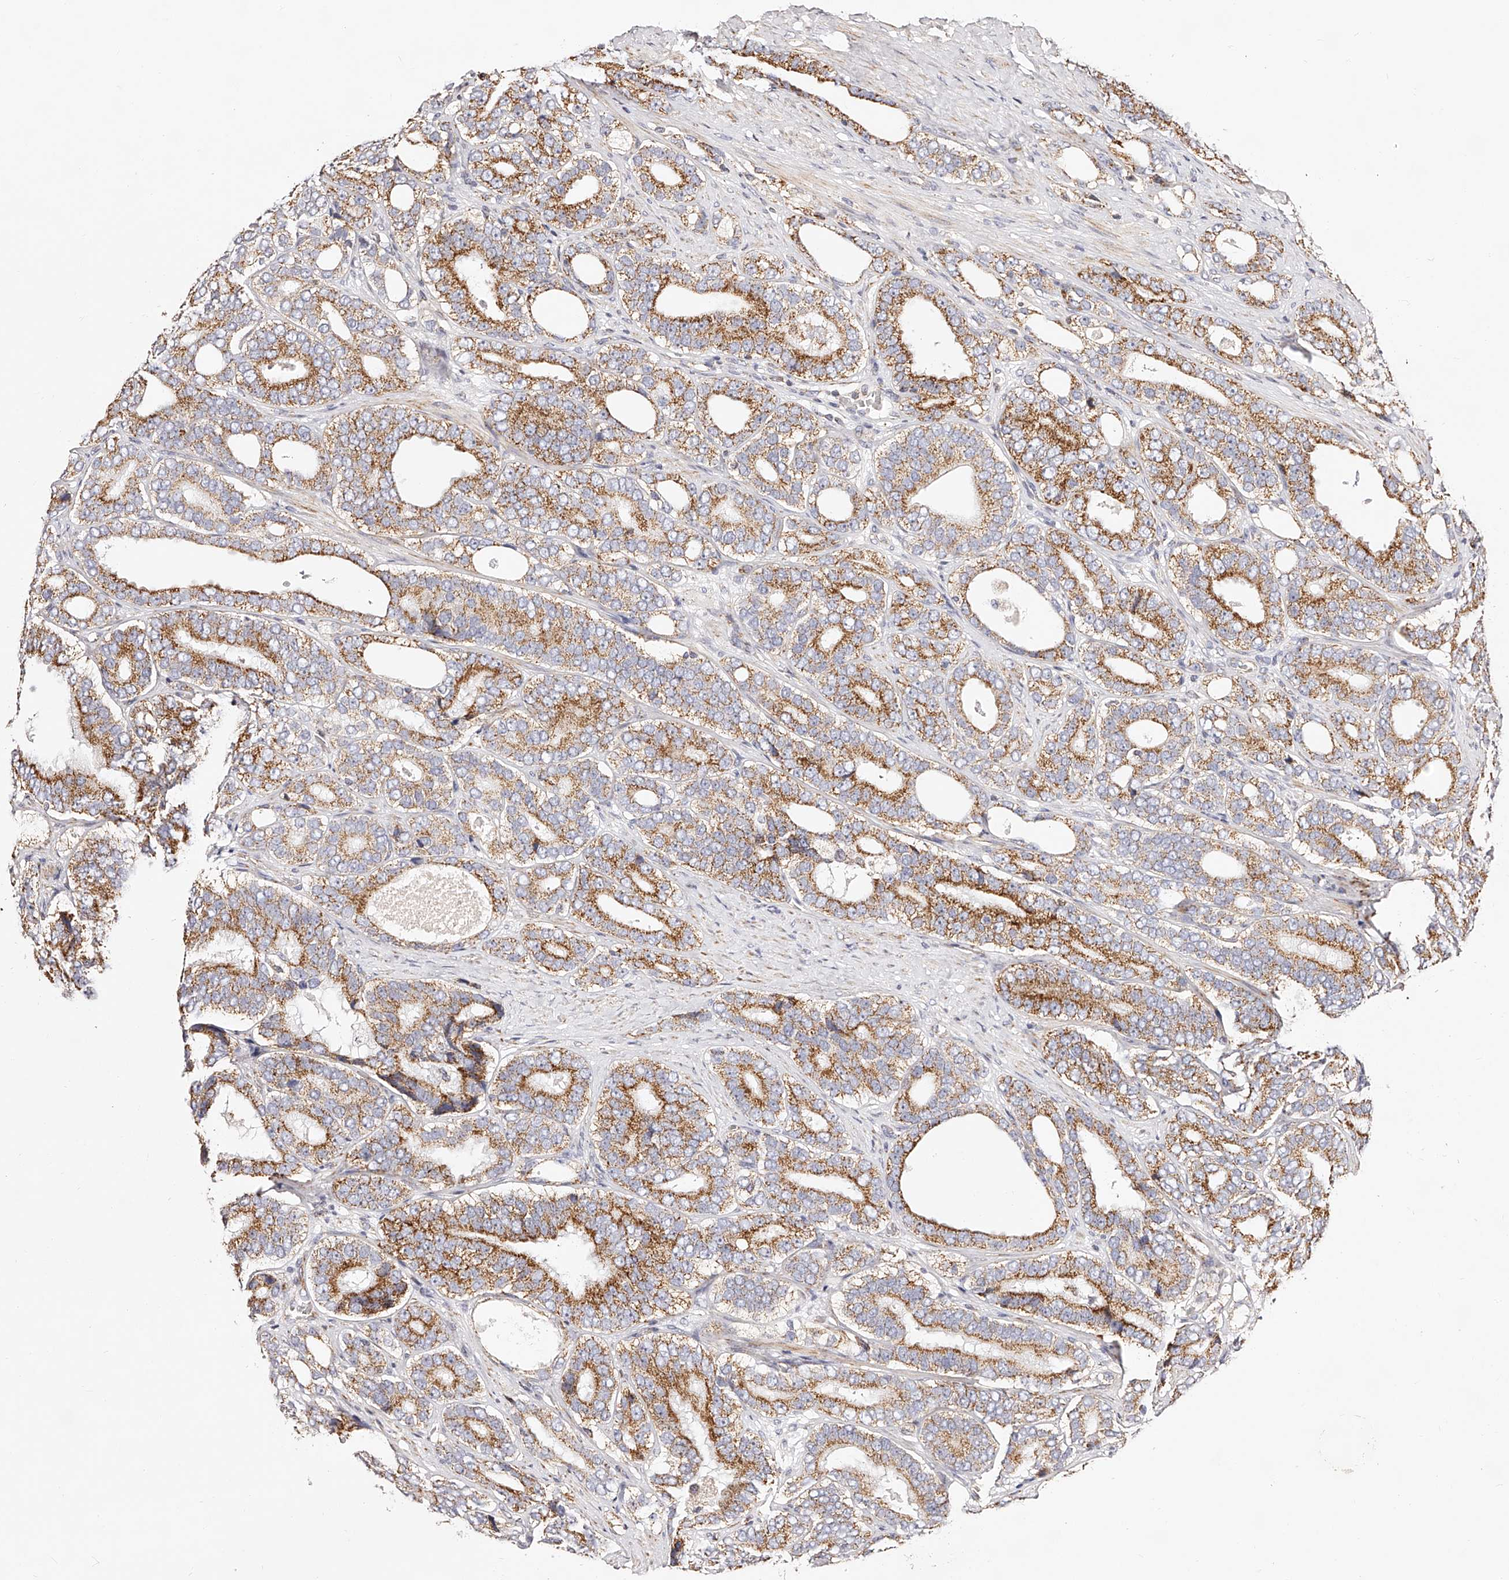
{"staining": {"intensity": "moderate", "quantity": ">75%", "location": "cytoplasmic/membranous"}, "tissue": "prostate cancer", "cell_type": "Tumor cells", "image_type": "cancer", "snomed": [{"axis": "morphology", "description": "Adenocarcinoma, High grade"}, {"axis": "topography", "description": "Prostate"}], "caption": "Immunohistochemistry staining of prostate cancer, which demonstrates medium levels of moderate cytoplasmic/membranous positivity in about >75% of tumor cells indicating moderate cytoplasmic/membranous protein expression. The staining was performed using DAB (3,3'-diaminobenzidine) (brown) for protein detection and nuclei were counterstained in hematoxylin (blue).", "gene": "NDUFV3", "patient": {"sex": "male", "age": 56}}